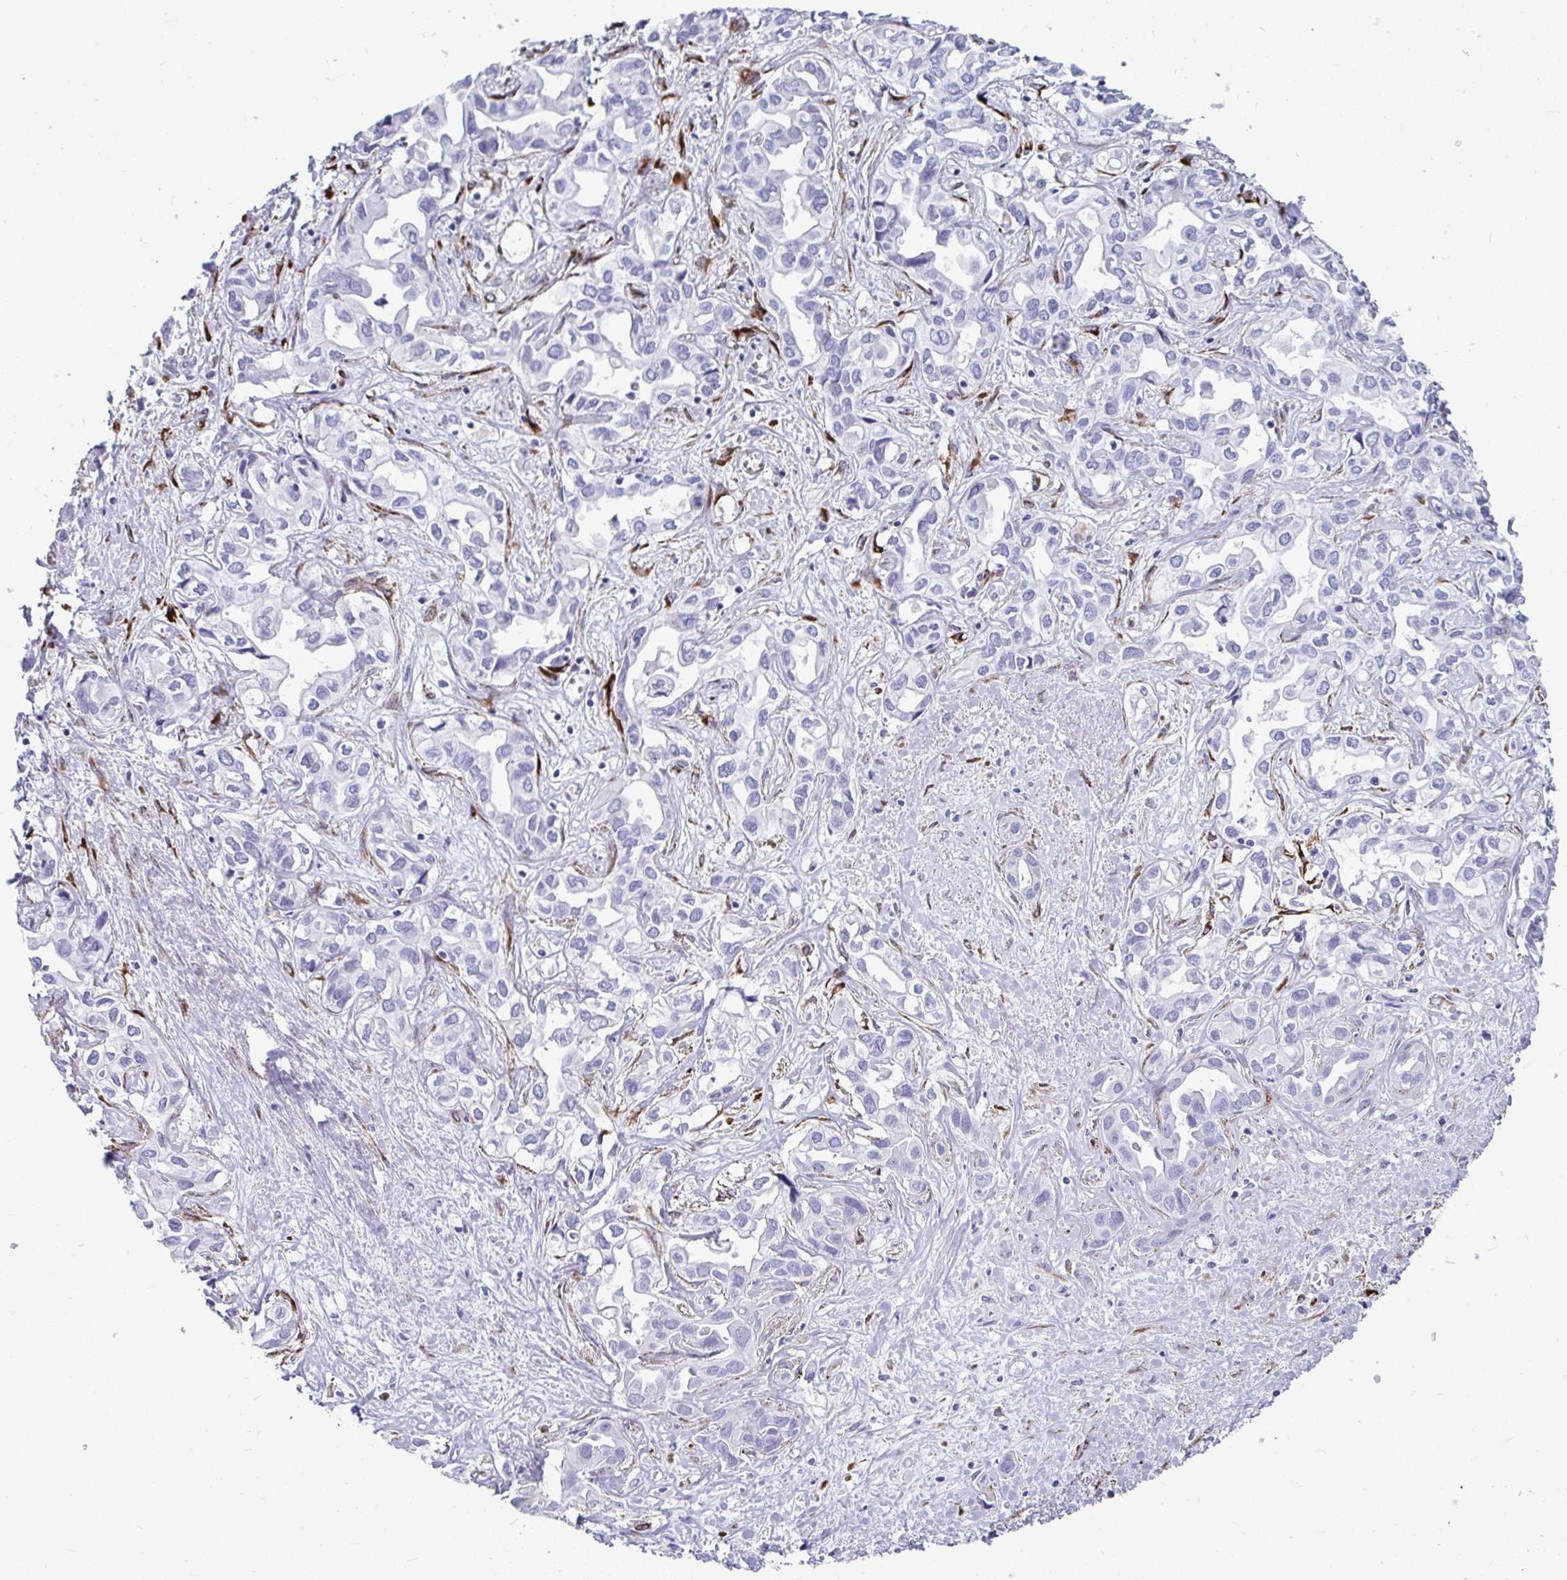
{"staining": {"intensity": "negative", "quantity": "none", "location": "none"}, "tissue": "liver cancer", "cell_type": "Tumor cells", "image_type": "cancer", "snomed": [{"axis": "morphology", "description": "Cholangiocarcinoma"}, {"axis": "topography", "description": "Liver"}], "caption": "Protein analysis of liver cancer (cholangiocarcinoma) reveals no significant positivity in tumor cells.", "gene": "GRXCR2", "patient": {"sex": "female", "age": 64}}